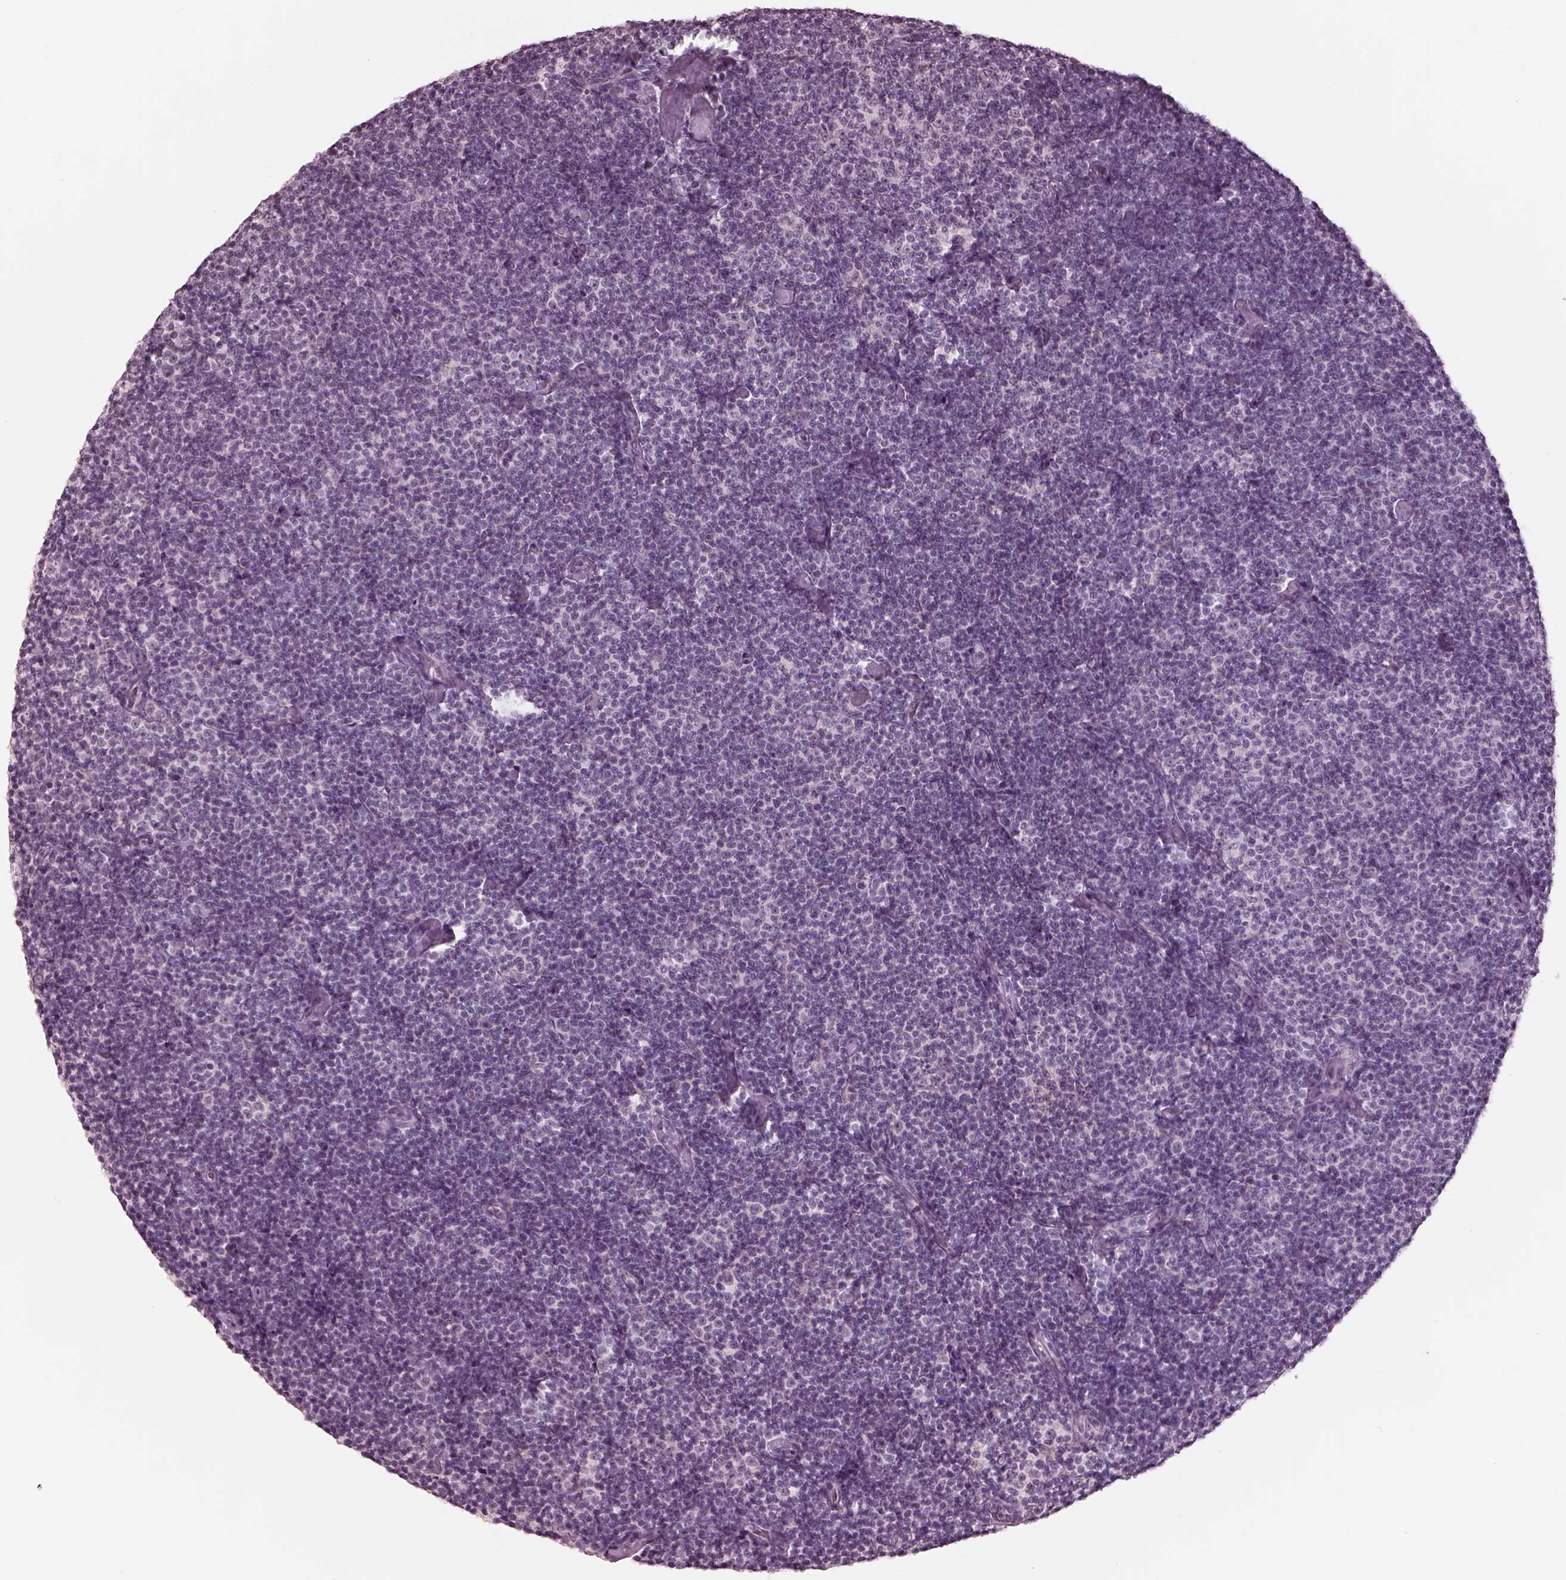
{"staining": {"intensity": "negative", "quantity": "none", "location": "none"}, "tissue": "lymphoma", "cell_type": "Tumor cells", "image_type": "cancer", "snomed": [{"axis": "morphology", "description": "Malignant lymphoma, non-Hodgkin's type, Low grade"}, {"axis": "topography", "description": "Lymph node"}], "caption": "Tumor cells show no significant protein expression in malignant lymphoma, non-Hodgkin's type (low-grade). (DAB immunohistochemistry with hematoxylin counter stain).", "gene": "GARIN4", "patient": {"sex": "male", "age": 81}}